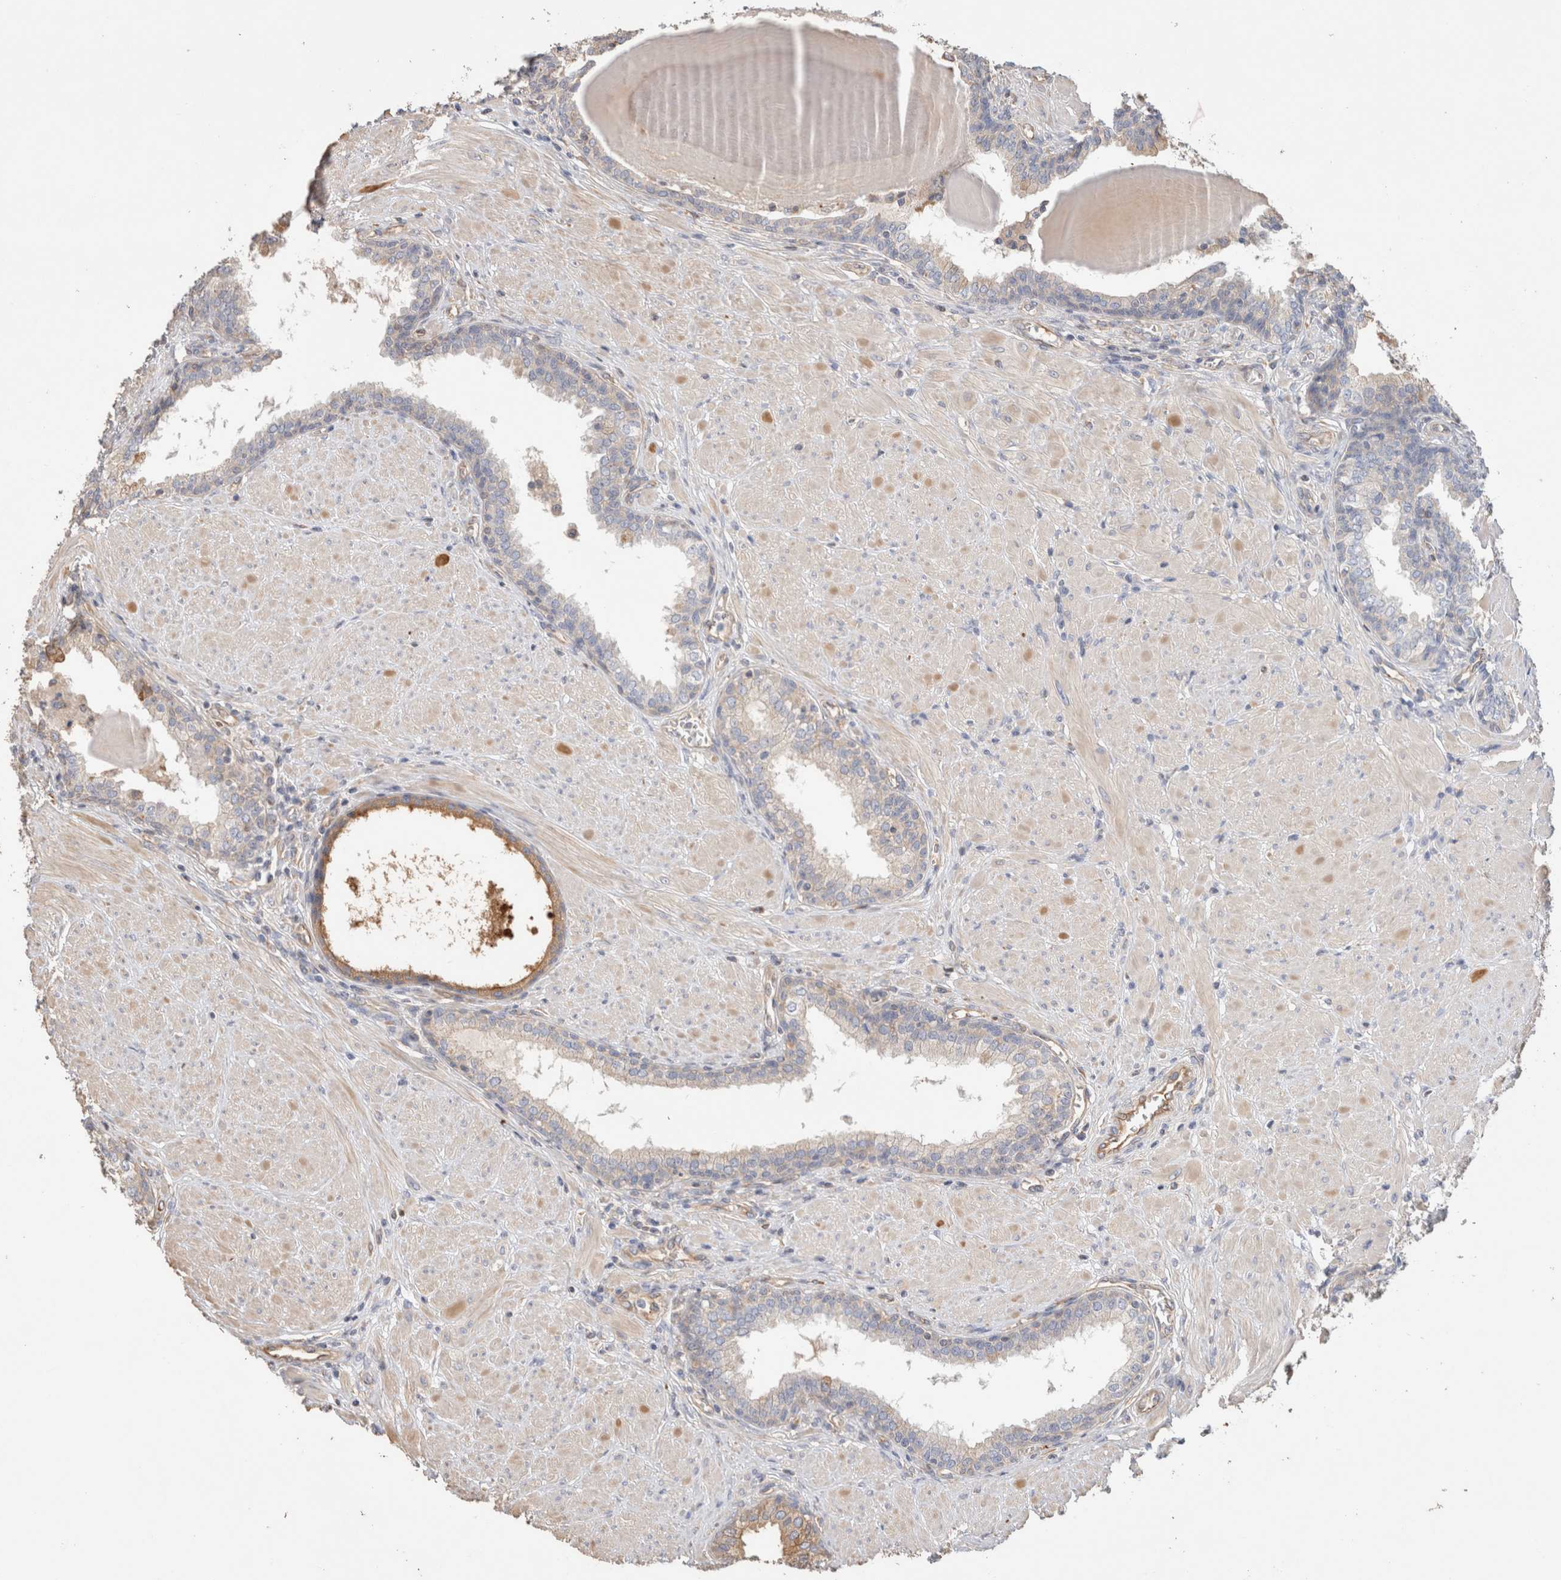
{"staining": {"intensity": "weak", "quantity": "<25%", "location": "cytoplasmic/membranous"}, "tissue": "prostate", "cell_type": "Glandular cells", "image_type": "normal", "snomed": [{"axis": "morphology", "description": "Normal tissue, NOS"}, {"axis": "topography", "description": "Prostate"}], "caption": "Glandular cells are negative for brown protein staining in normal prostate. (Stains: DAB (3,3'-diaminobenzidine) IHC with hematoxylin counter stain, Microscopy: brightfield microscopy at high magnification).", "gene": "PROS1", "patient": {"sex": "male", "age": 51}}